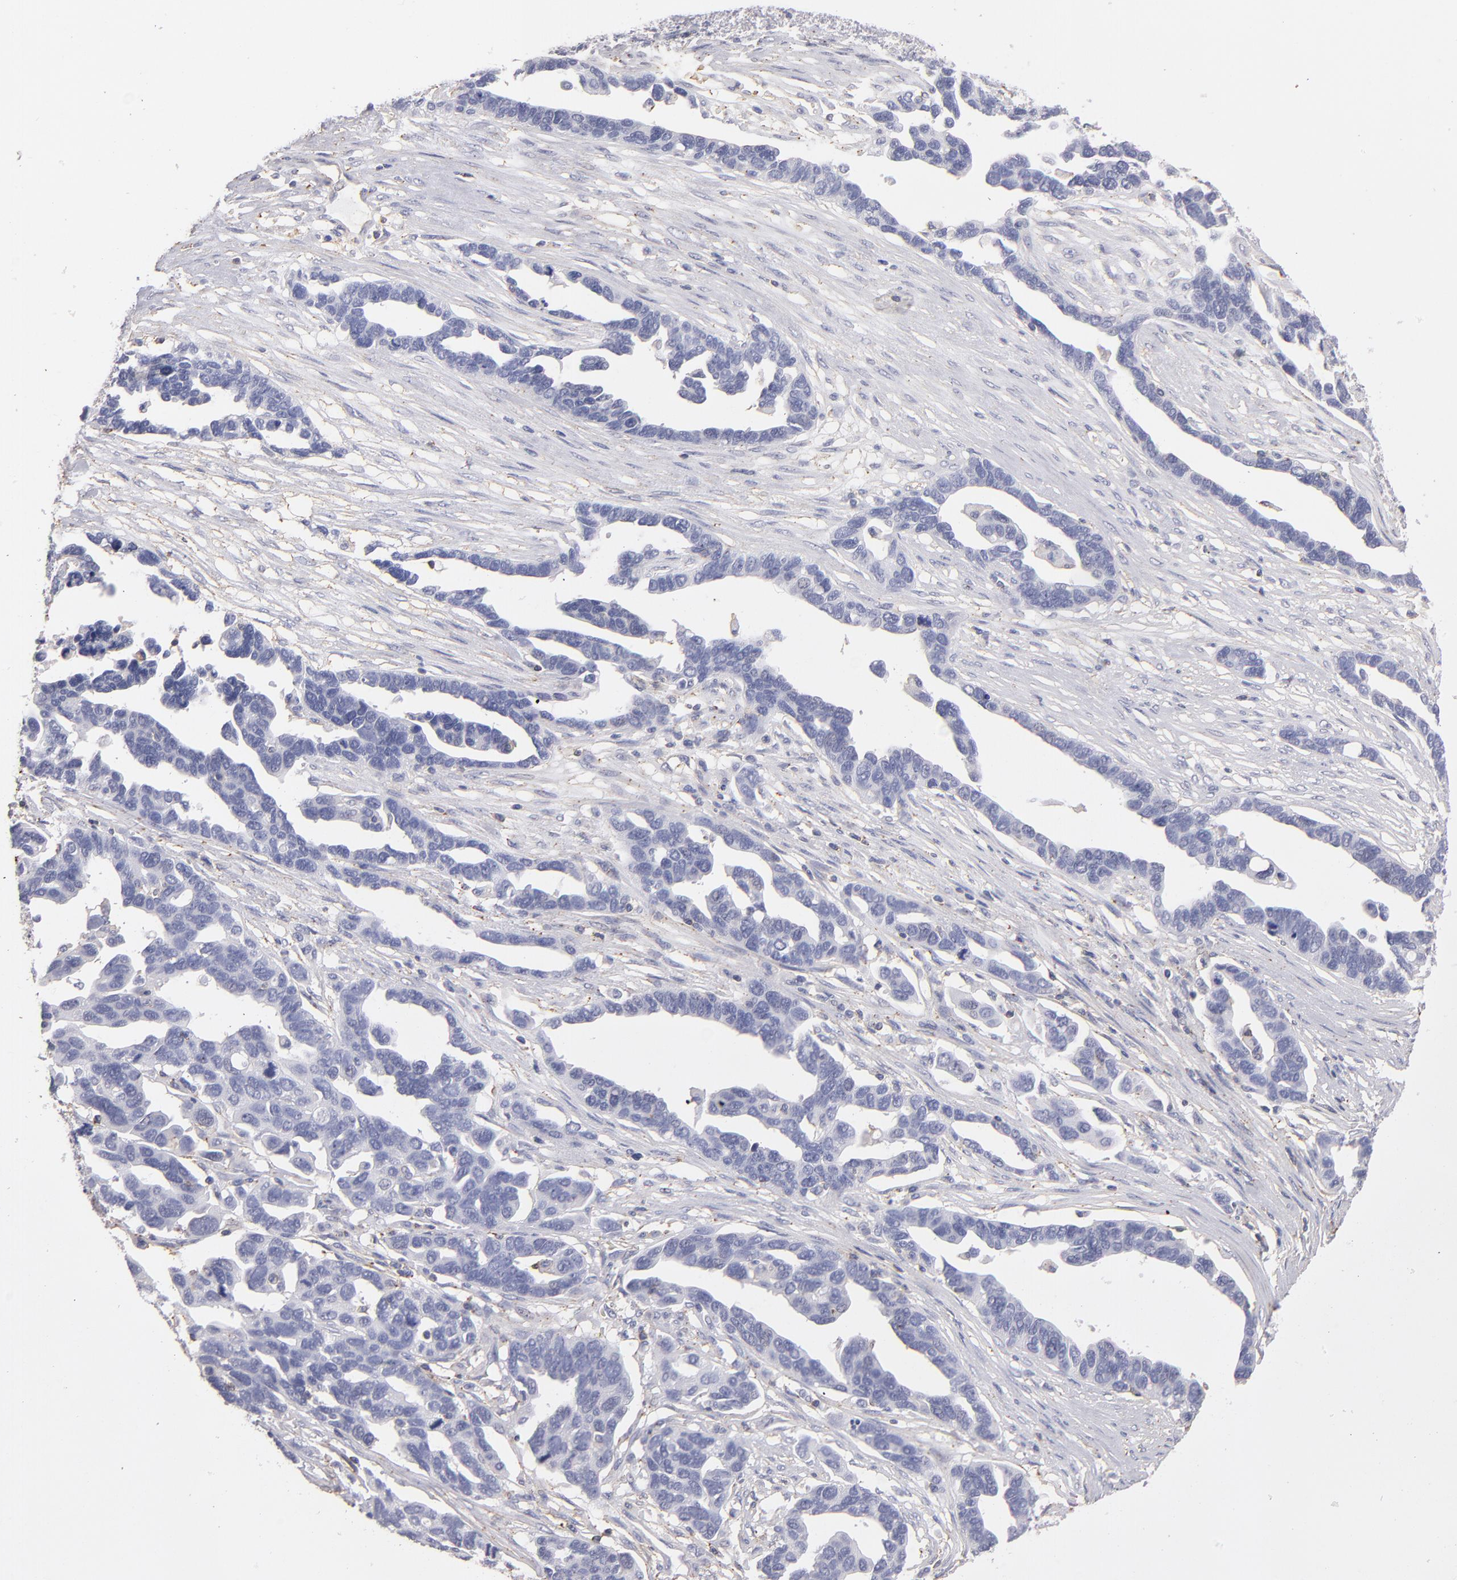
{"staining": {"intensity": "negative", "quantity": "none", "location": "none"}, "tissue": "ovarian cancer", "cell_type": "Tumor cells", "image_type": "cancer", "snomed": [{"axis": "morphology", "description": "Cystadenocarcinoma, serous, NOS"}, {"axis": "topography", "description": "Ovary"}], "caption": "DAB immunohistochemical staining of ovarian cancer (serous cystadenocarcinoma) demonstrates no significant expression in tumor cells.", "gene": "ABCB1", "patient": {"sex": "female", "age": 54}}